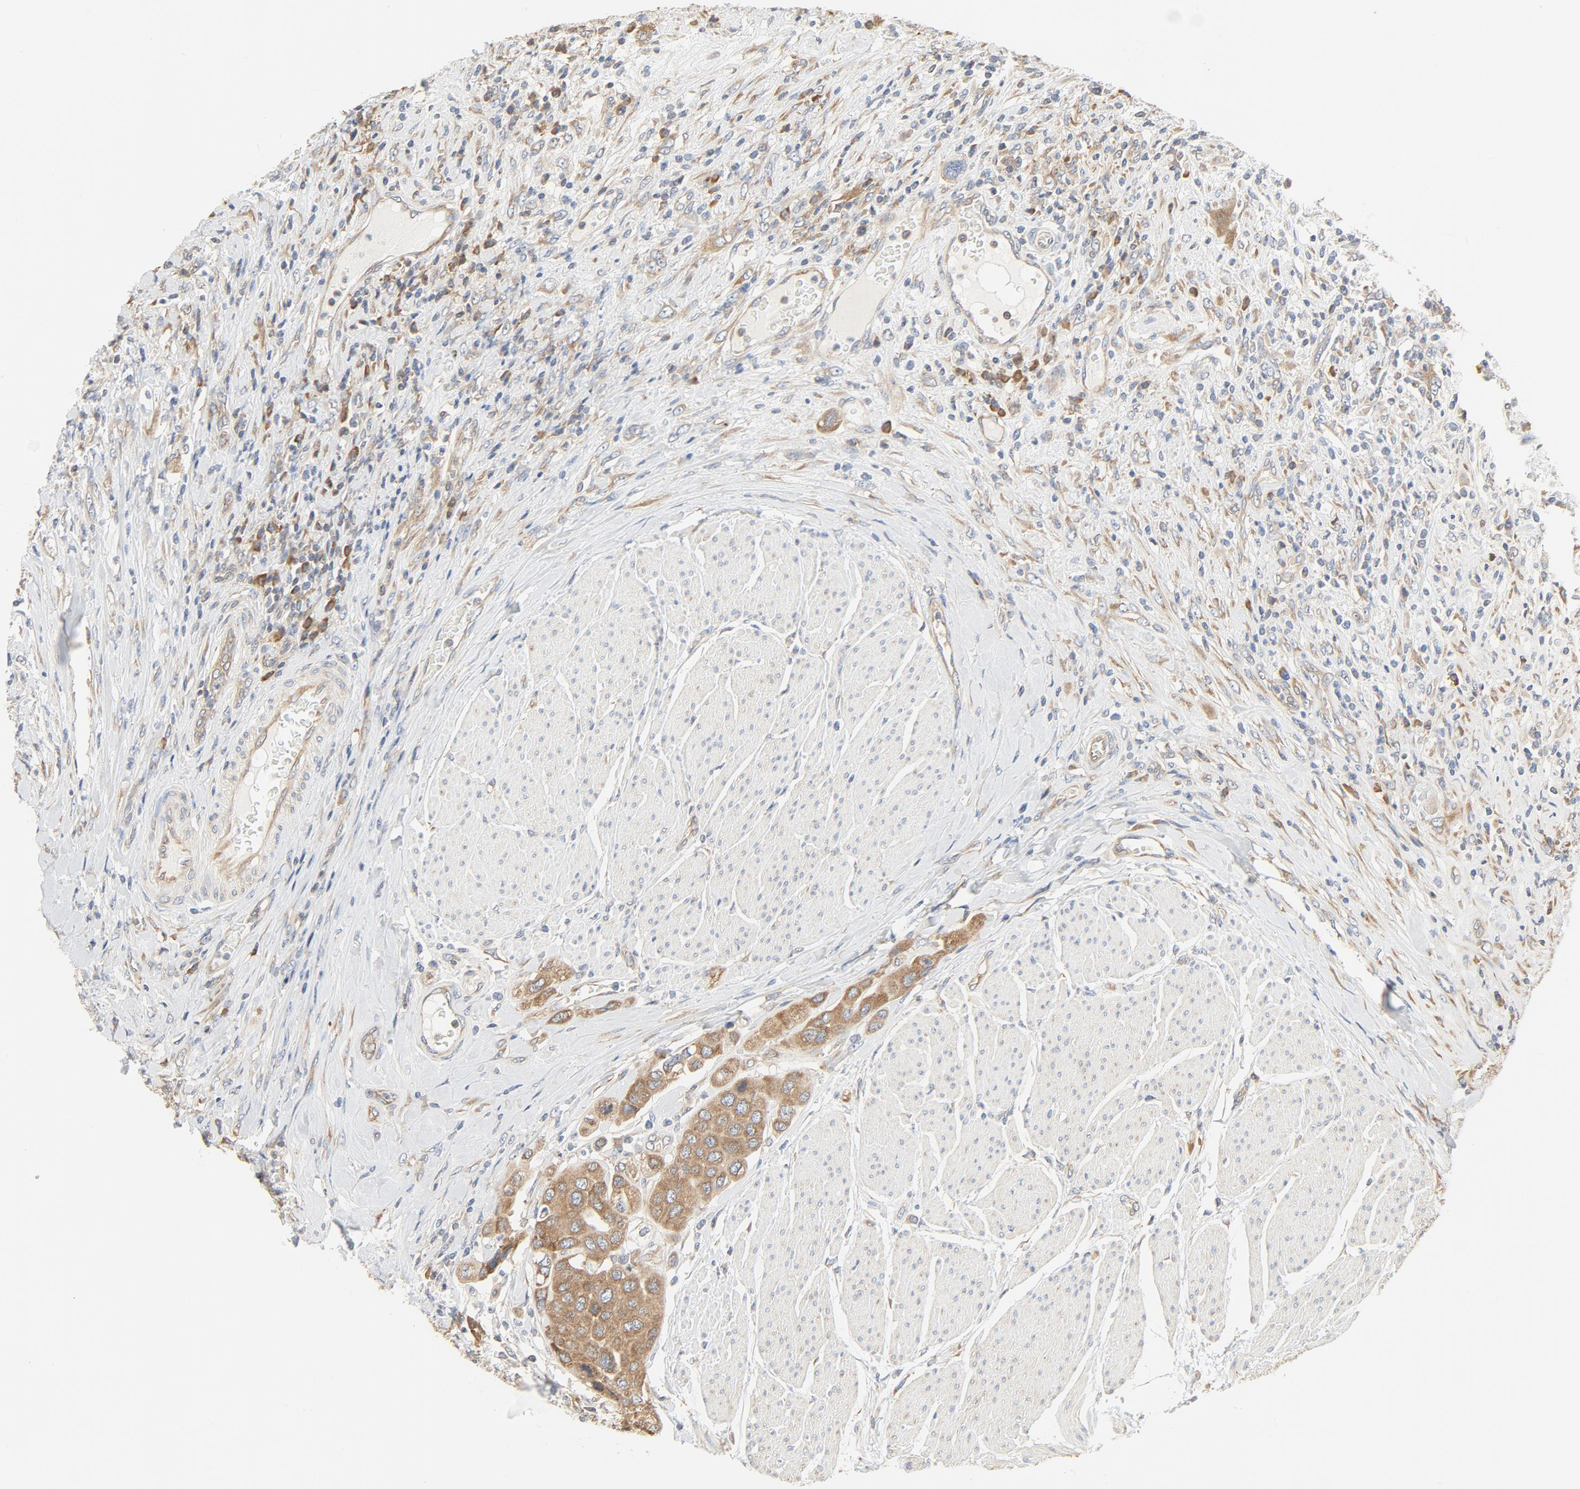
{"staining": {"intensity": "moderate", "quantity": ">75%", "location": "cytoplasmic/membranous"}, "tissue": "urothelial cancer", "cell_type": "Tumor cells", "image_type": "cancer", "snomed": [{"axis": "morphology", "description": "Urothelial carcinoma, High grade"}, {"axis": "topography", "description": "Urinary bladder"}], "caption": "Protein staining of high-grade urothelial carcinoma tissue exhibits moderate cytoplasmic/membranous staining in about >75% of tumor cells.", "gene": "RPS6", "patient": {"sex": "male", "age": 50}}